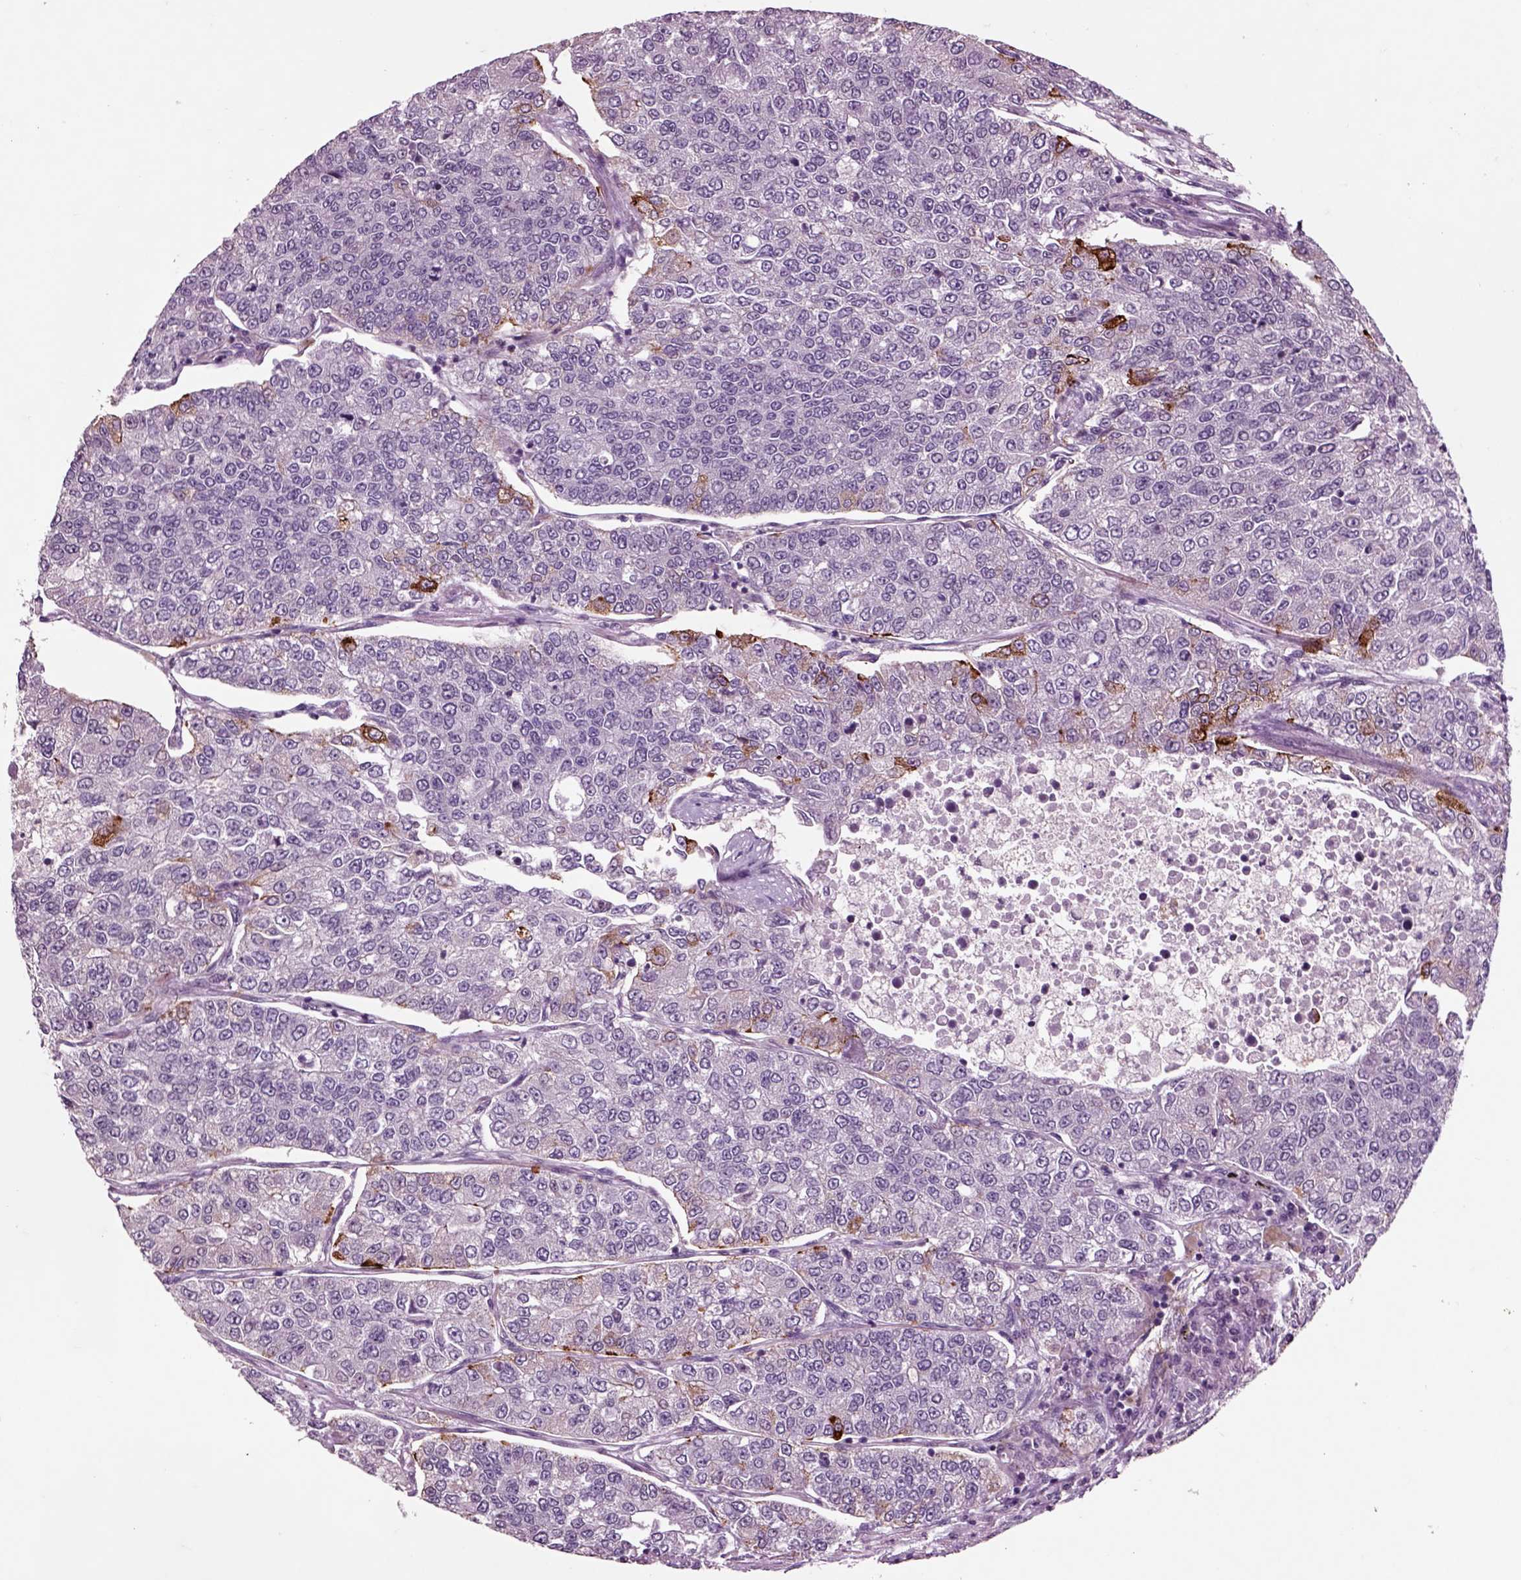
{"staining": {"intensity": "strong", "quantity": "<25%", "location": "cytoplasmic/membranous"}, "tissue": "lung cancer", "cell_type": "Tumor cells", "image_type": "cancer", "snomed": [{"axis": "morphology", "description": "Adenocarcinoma, NOS"}, {"axis": "topography", "description": "Lung"}], "caption": "This is a micrograph of IHC staining of lung adenocarcinoma, which shows strong expression in the cytoplasmic/membranous of tumor cells.", "gene": "CHGB", "patient": {"sex": "male", "age": 49}}